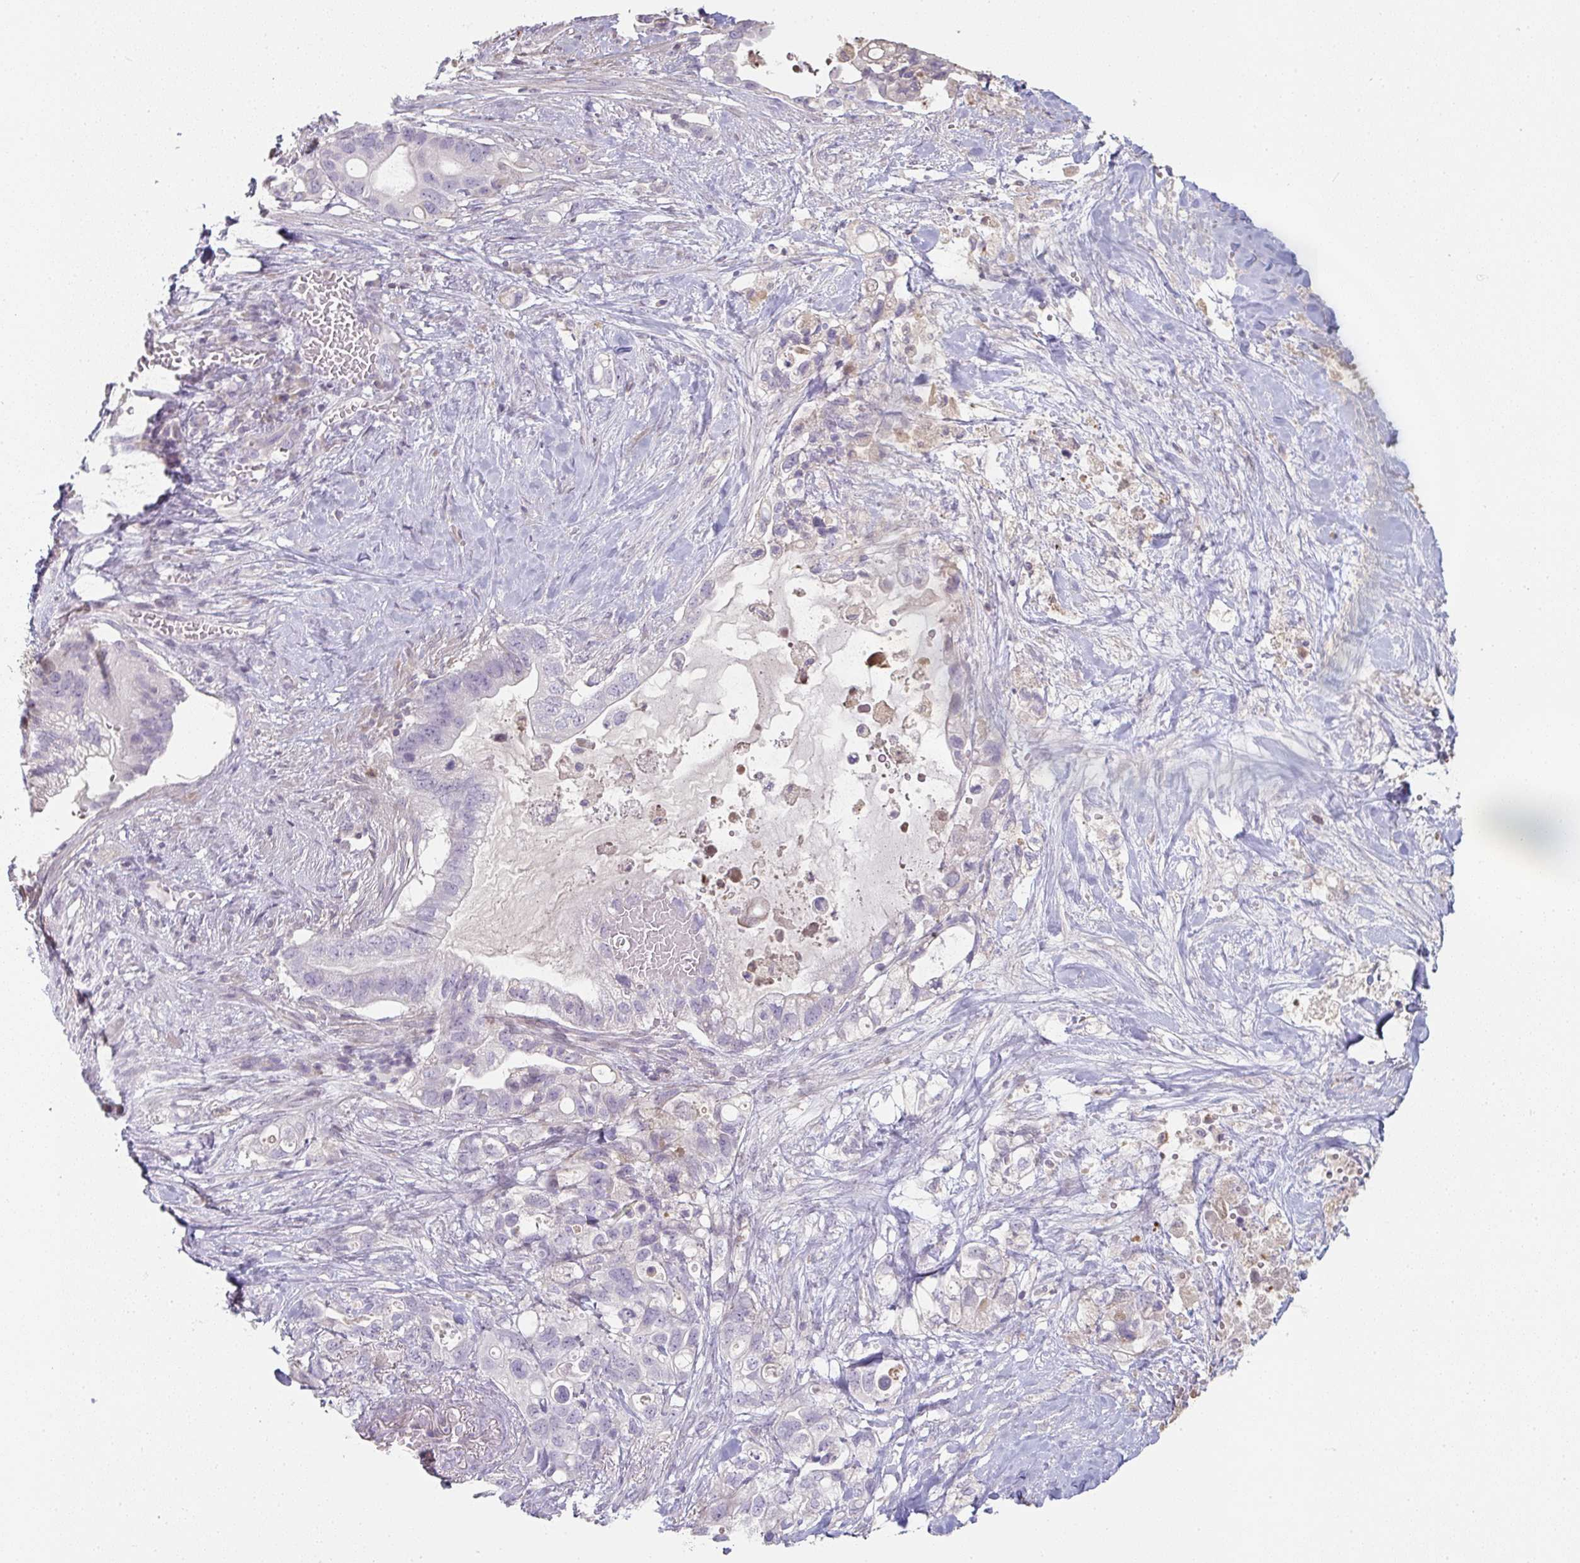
{"staining": {"intensity": "negative", "quantity": "none", "location": "none"}, "tissue": "pancreatic cancer", "cell_type": "Tumor cells", "image_type": "cancer", "snomed": [{"axis": "morphology", "description": "Adenocarcinoma, NOS"}, {"axis": "topography", "description": "Pancreas"}], "caption": "DAB (3,3'-diaminobenzidine) immunohistochemical staining of pancreatic cancer (adenocarcinoma) demonstrates no significant expression in tumor cells.", "gene": "A1CF", "patient": {"sex": "female", "age": 72}}